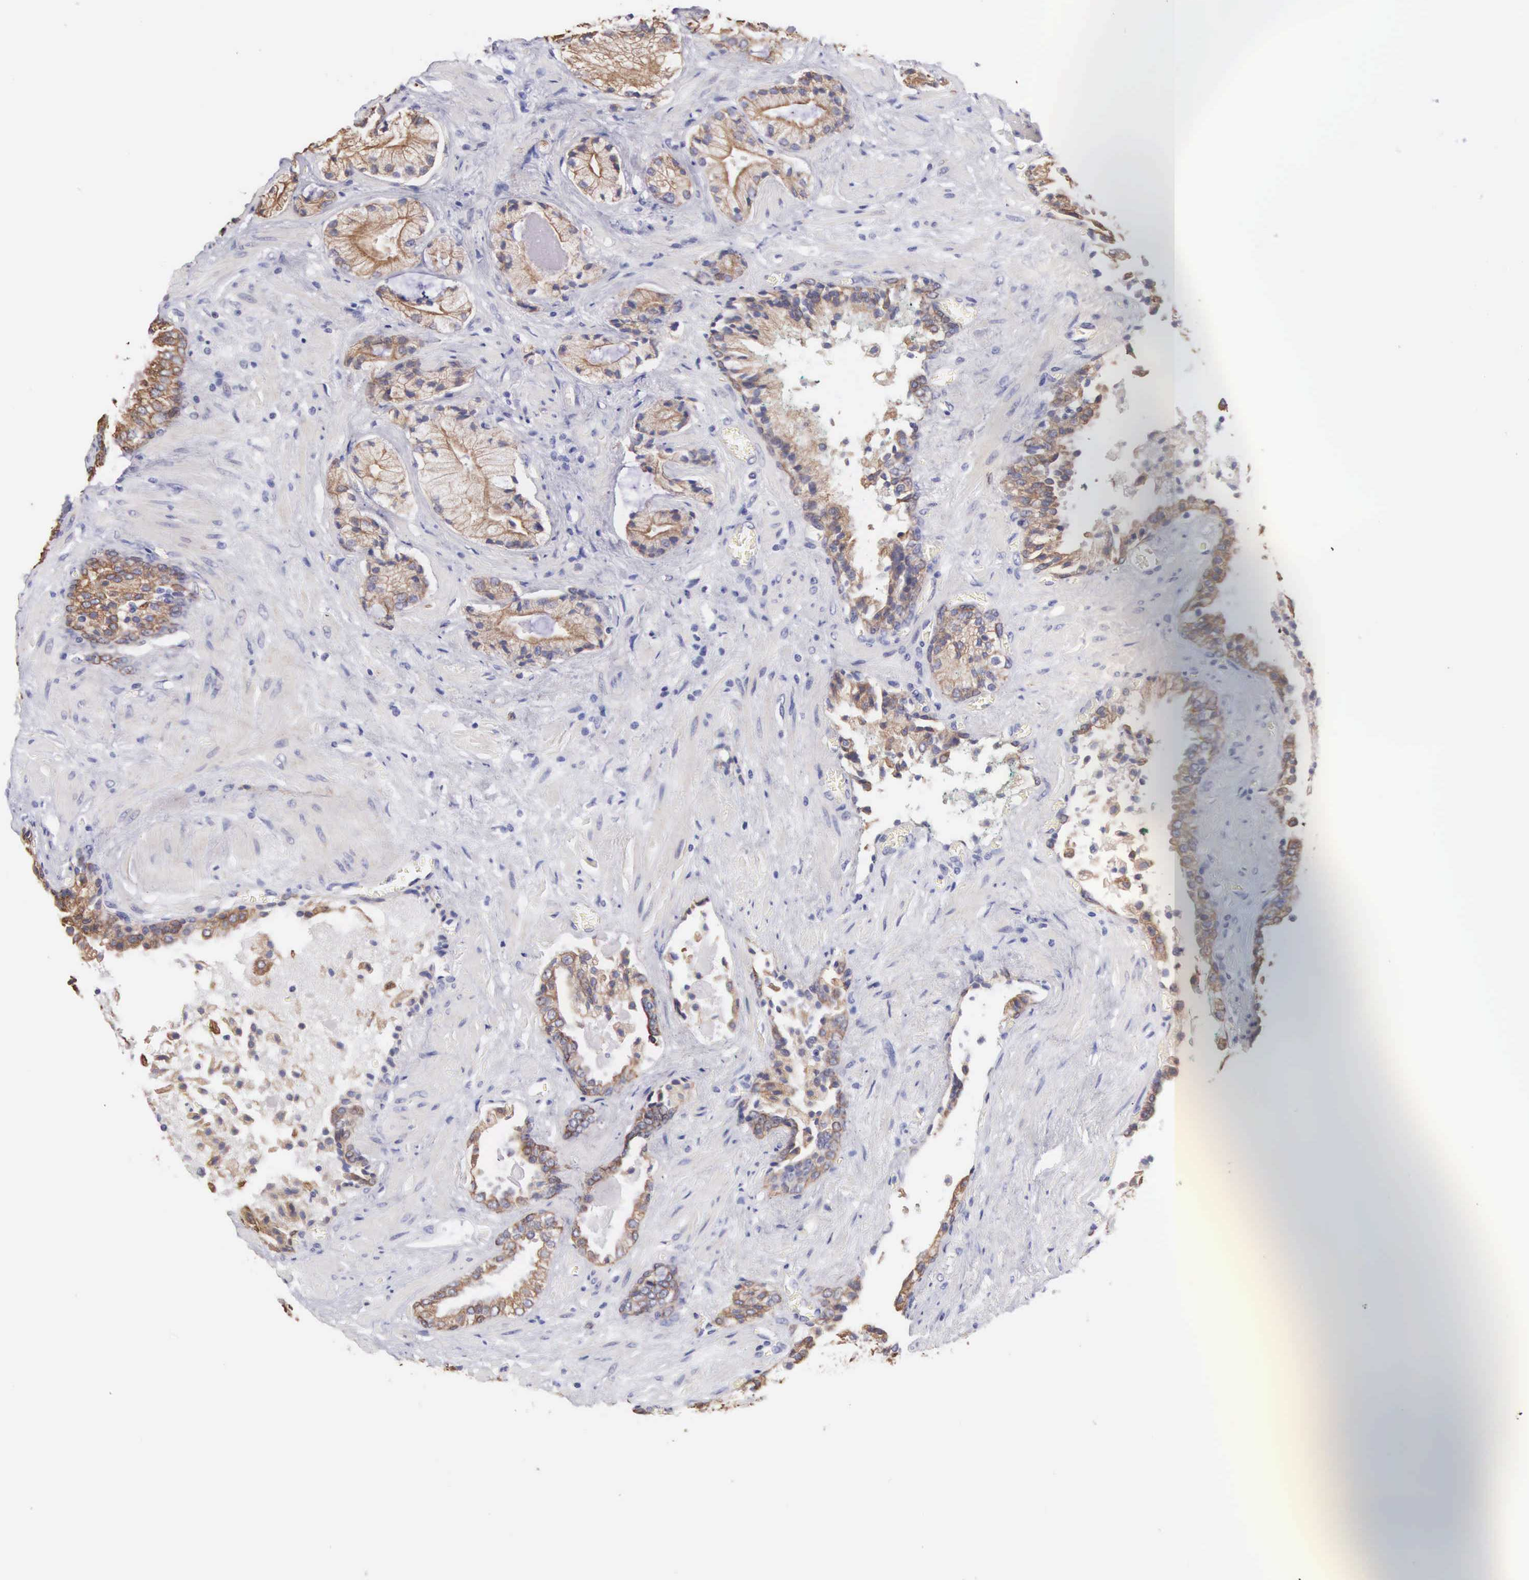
{"staining": {"intensity": "moderate", "quantity": "25%-75%", "location": "cytoplasmic/membranous"}, "tissue": "prostate cancer", "cell_type": "Tumor cells", "image_type": "cancer", "snomed": [{"axis": "morphology", "description": "Adenocarcinoma, Medium grade"}, {"axis": "topography", "description": "Prostate"}], "caption": "Tumor cells demonstrate moderate cytoplasmic/membranous expression in approximately 25%-75% of cells in adenocarcinoma (medium-grade) (prostate).", "gene": "PIR", "patient": {"sex": "male", "age": 70}}